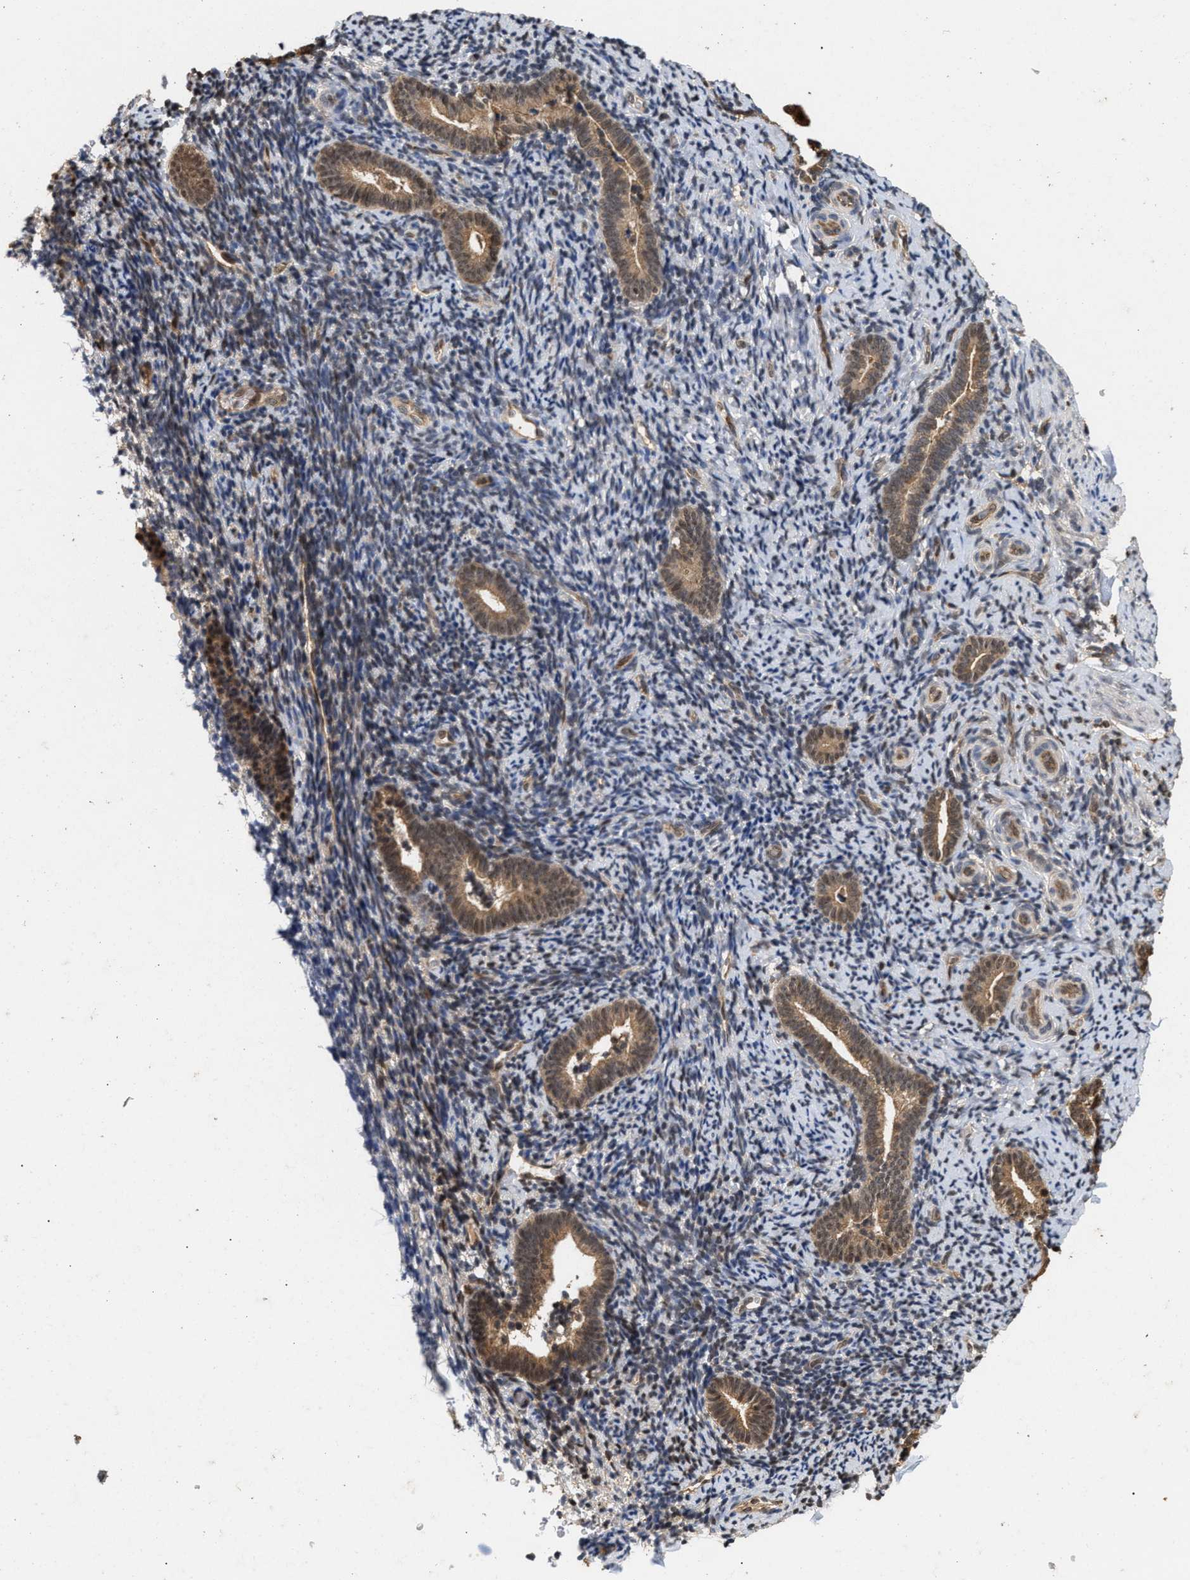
{"staining": {"intensity": "weak", "quantity": "<25%", "location": "nuclear"}, "tissue": "endometrium", "cell_type": "Cells in endometrial stroma", "image_type": "normal", "snomed": [{"axis": "morphology", "description": "Normal tissue, NOS"}, {"axis": "topography", "description": "Endometrium"}], "caption": "This is a photomicrograph of immunohistochemistry staining of benign endometrium, which shows no staining in cells in endometrial stroma. (DAB (3,3'-diaminobenzidine) immunohistochemistry with hematoxylin counter stain).", "gene": "ABHD5", "patient": {"sex": "female", "age": 51}}